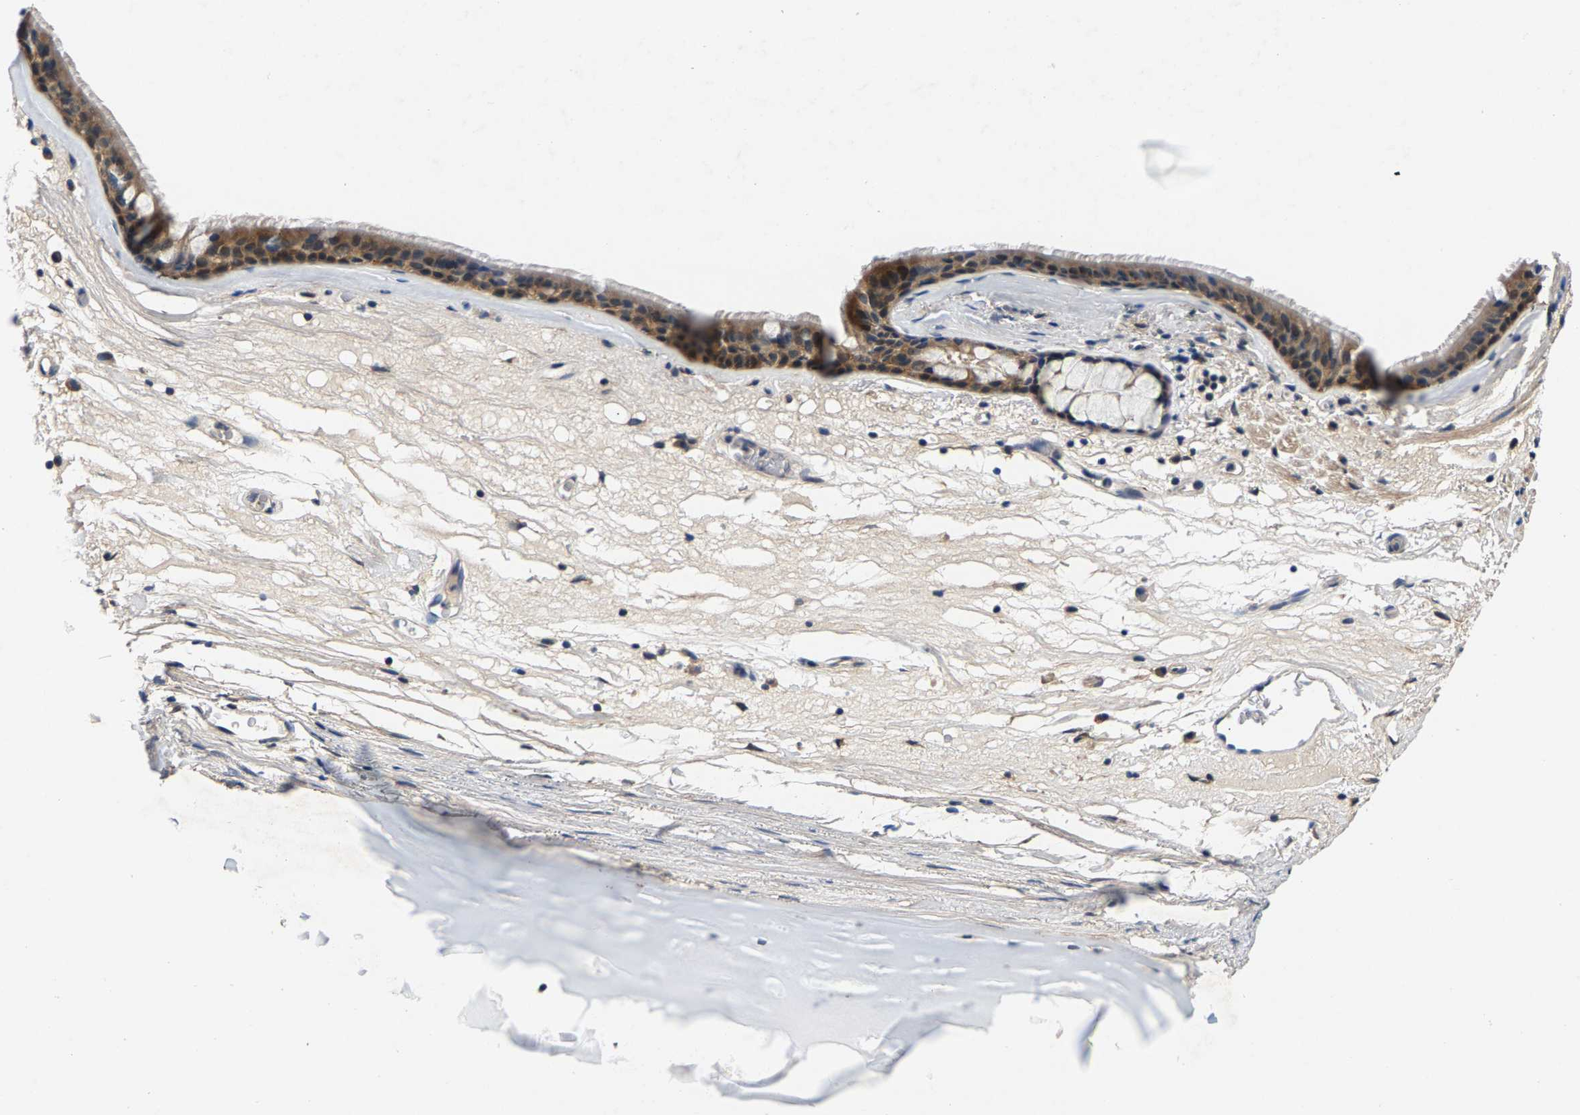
{"staining": {"intensity": "weak", "quantity": ">75%", "location": "cytoplasmic/membranous"}, "tissue": "bronchus", "cell_type": "Respiratory epithelial cells", "image_type": "normal", "snomed": [{"axis": "morphology", "description": "Normal tissue, NOS"}, {"axis": "topography", "description": "Cartilage tissue"}], "caption": "Immunohistochemistry of benign bronchus demonstrates low levels of weak cytoplasmic/membranous positivity in about >75% of respiratory epithelial cells. (Stains: DAB (3,3'-diaminobenzidine) in brown, nuclei in blue, Microscopy: brightfield microscopy at high magnification).", "gene": "NT5C", "patient": {"sex": "female", "age": 63}}